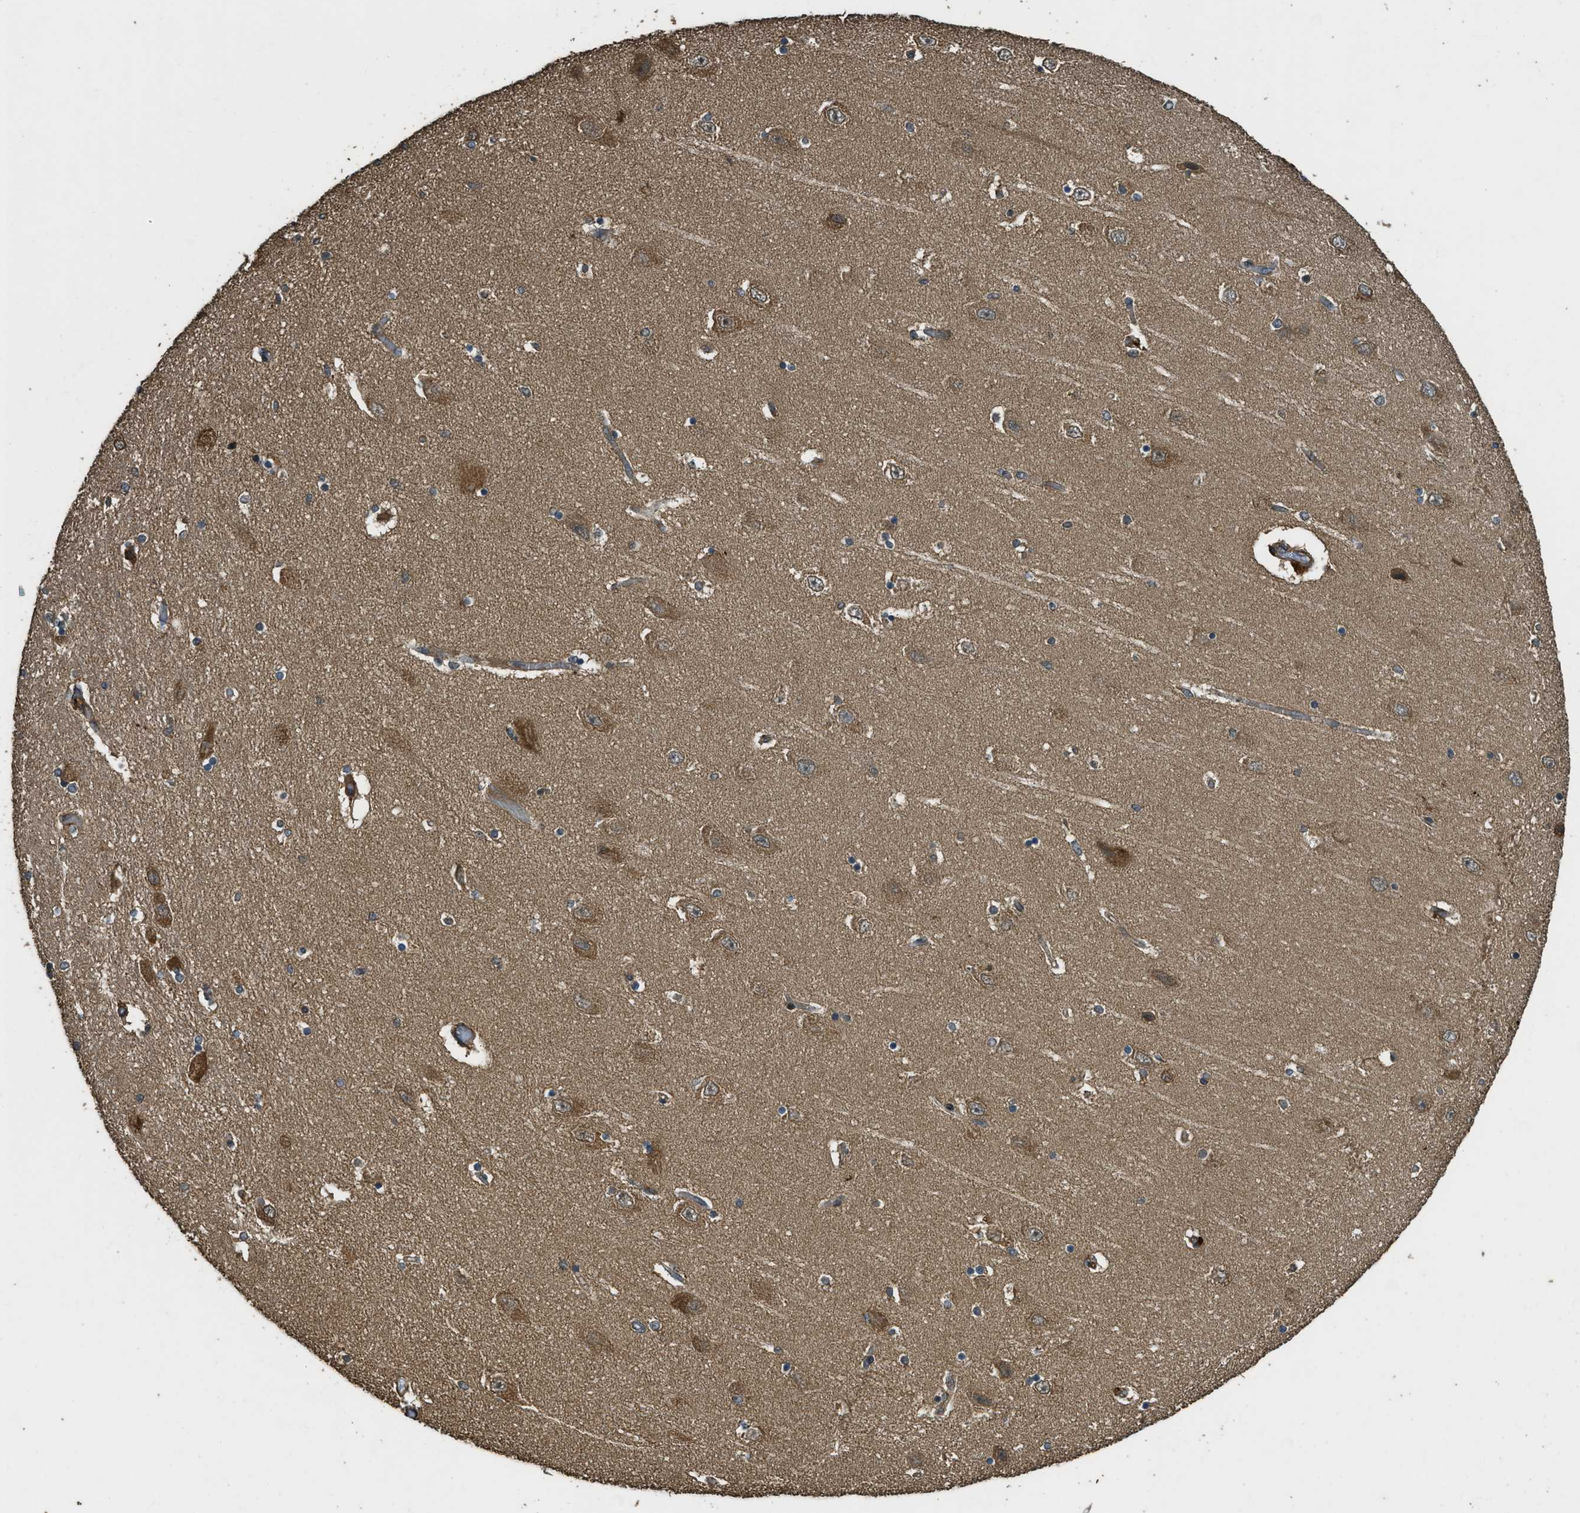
{"staining": {"intensity": "negative", "quantity": "none", "location": "none"}, "tissue": "hippocampus", "cell_type": "Glial cells", "image_type": "normal", "snomed": [{"axis": "morphology", "description": "Normal tissue, NOS"}, {"axis": "topography", "description": "Hippocampus"}], "caption": "An immunohistochemistry micrograph of normal hippocampus is shown. There is no staining in glial cells of hippocampus.", "gene": "PPP6R3", "patient": {"sex": "female", "age": 54}}